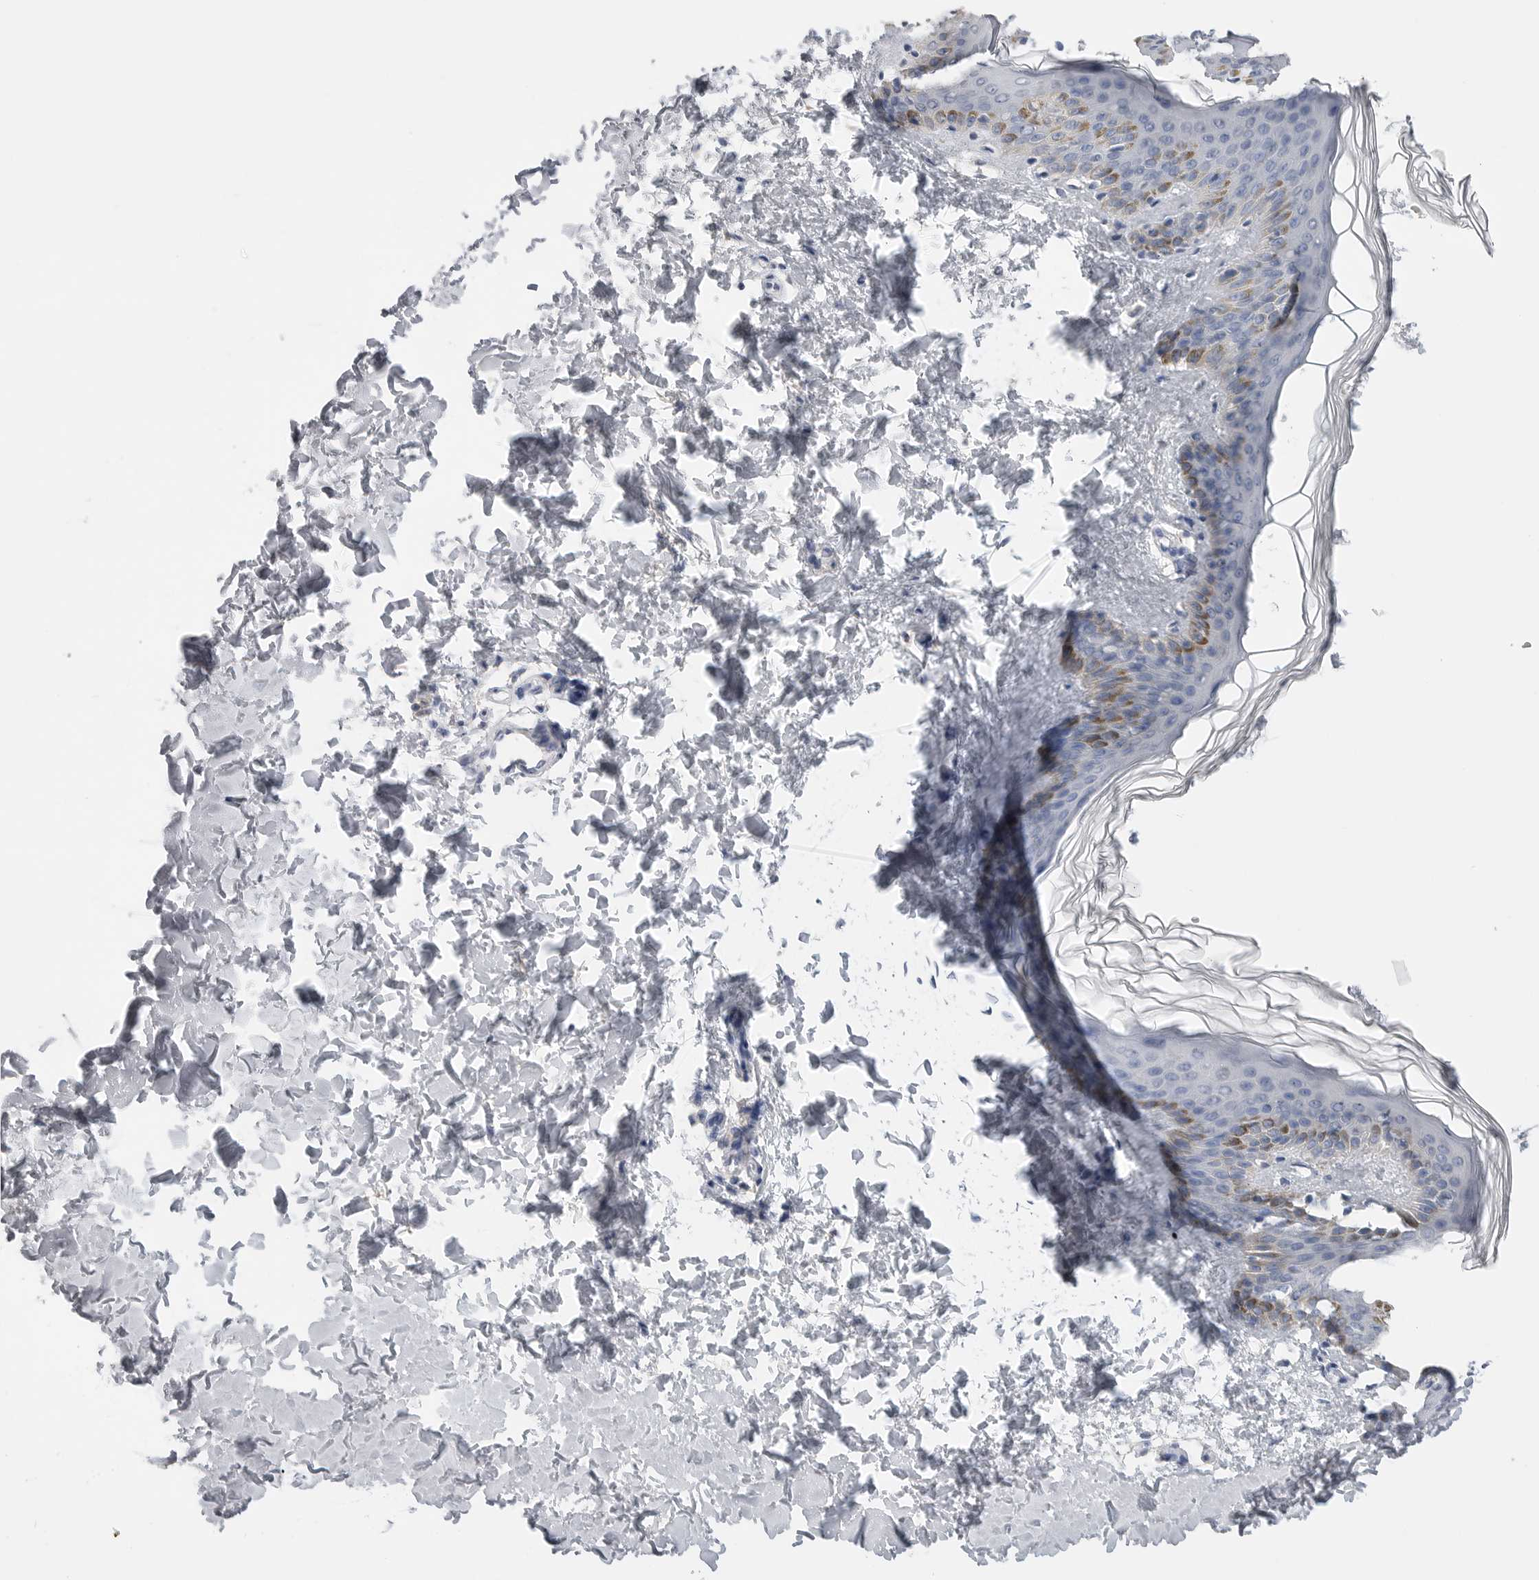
{"staining": {"intensity": "negative", "quantity": "none", "location": "none"}, "tissue": "skin", "cell_type": "Fibroblasts", "image_type": "normal", "snomed": [{"axis": "morphology", "description": "Normal tissue, NOS"}, {"axis": "morphology", "description": "Neoplasm, benign, NOS"}, {"axis": "topography", "description": "Skin"}, {"axis": "topography", "description": "Soft tissue"}], "caption": "Immunohistochemistry (IHC) of unremarkable skin exhibits no positivity in fibroblasts. (IHC, brightfield microscopy, high magnification).", "gene": "FABP6", "patient": {"sex": "male", "age": 26}}